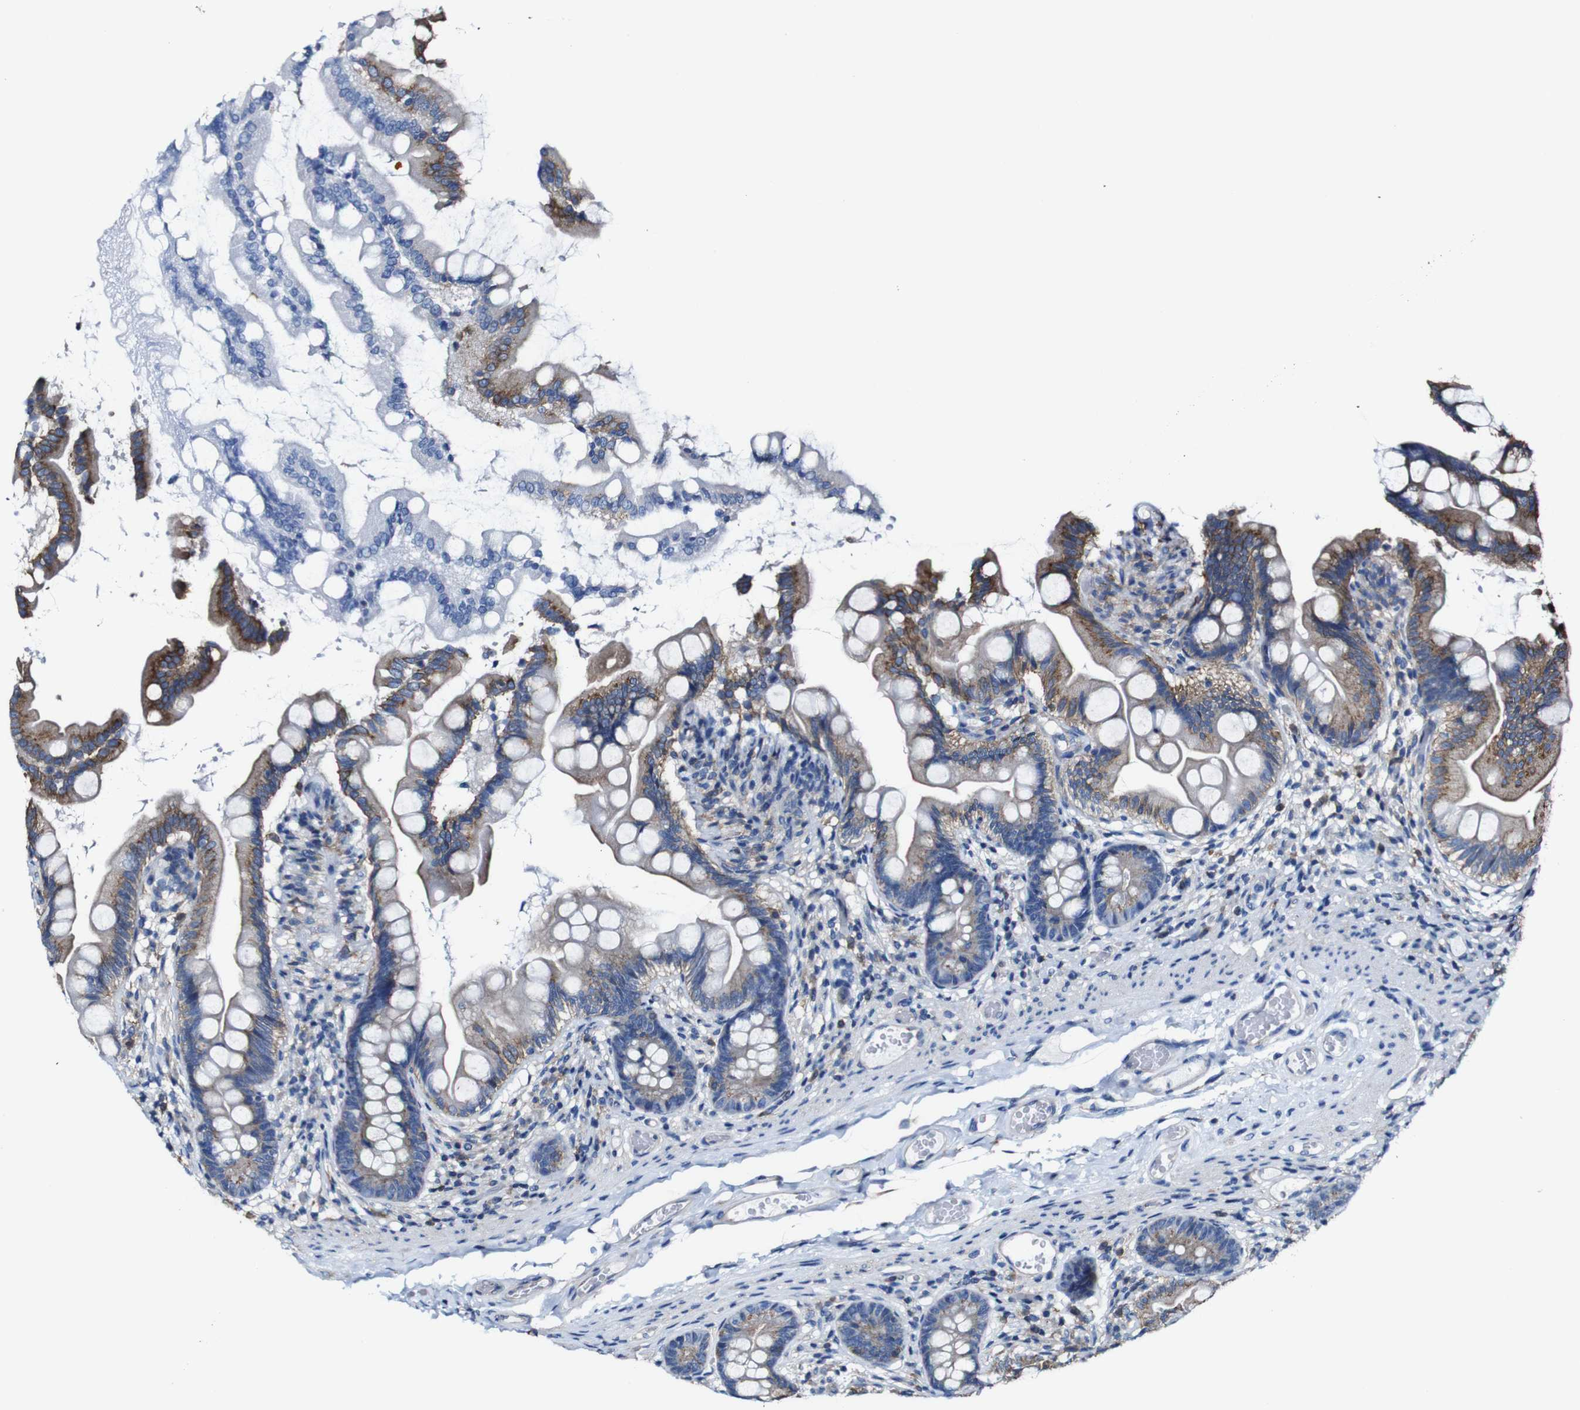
{"staining": {"intensity": "moderate", "quantity": "25%-75%", "location": "cytoplasmic/membranous"}, "tissue": "small intestine", "cell_type": "Glandular cells", "image_type": "normal", "snomed": [{"axis": "morphology", "description": "Normal tissue, NOS"}, {"axis": "topography", "description": "Small intestine"}], "caption": "Brown immunohistochemical staining in benign small intestine demonstrates moderate cytoplasmic/membranous positivity in approximately 25%-75% of glandular cells.", "gene": "CSF1R", "patient": {"sex": "female", "age": 56}}